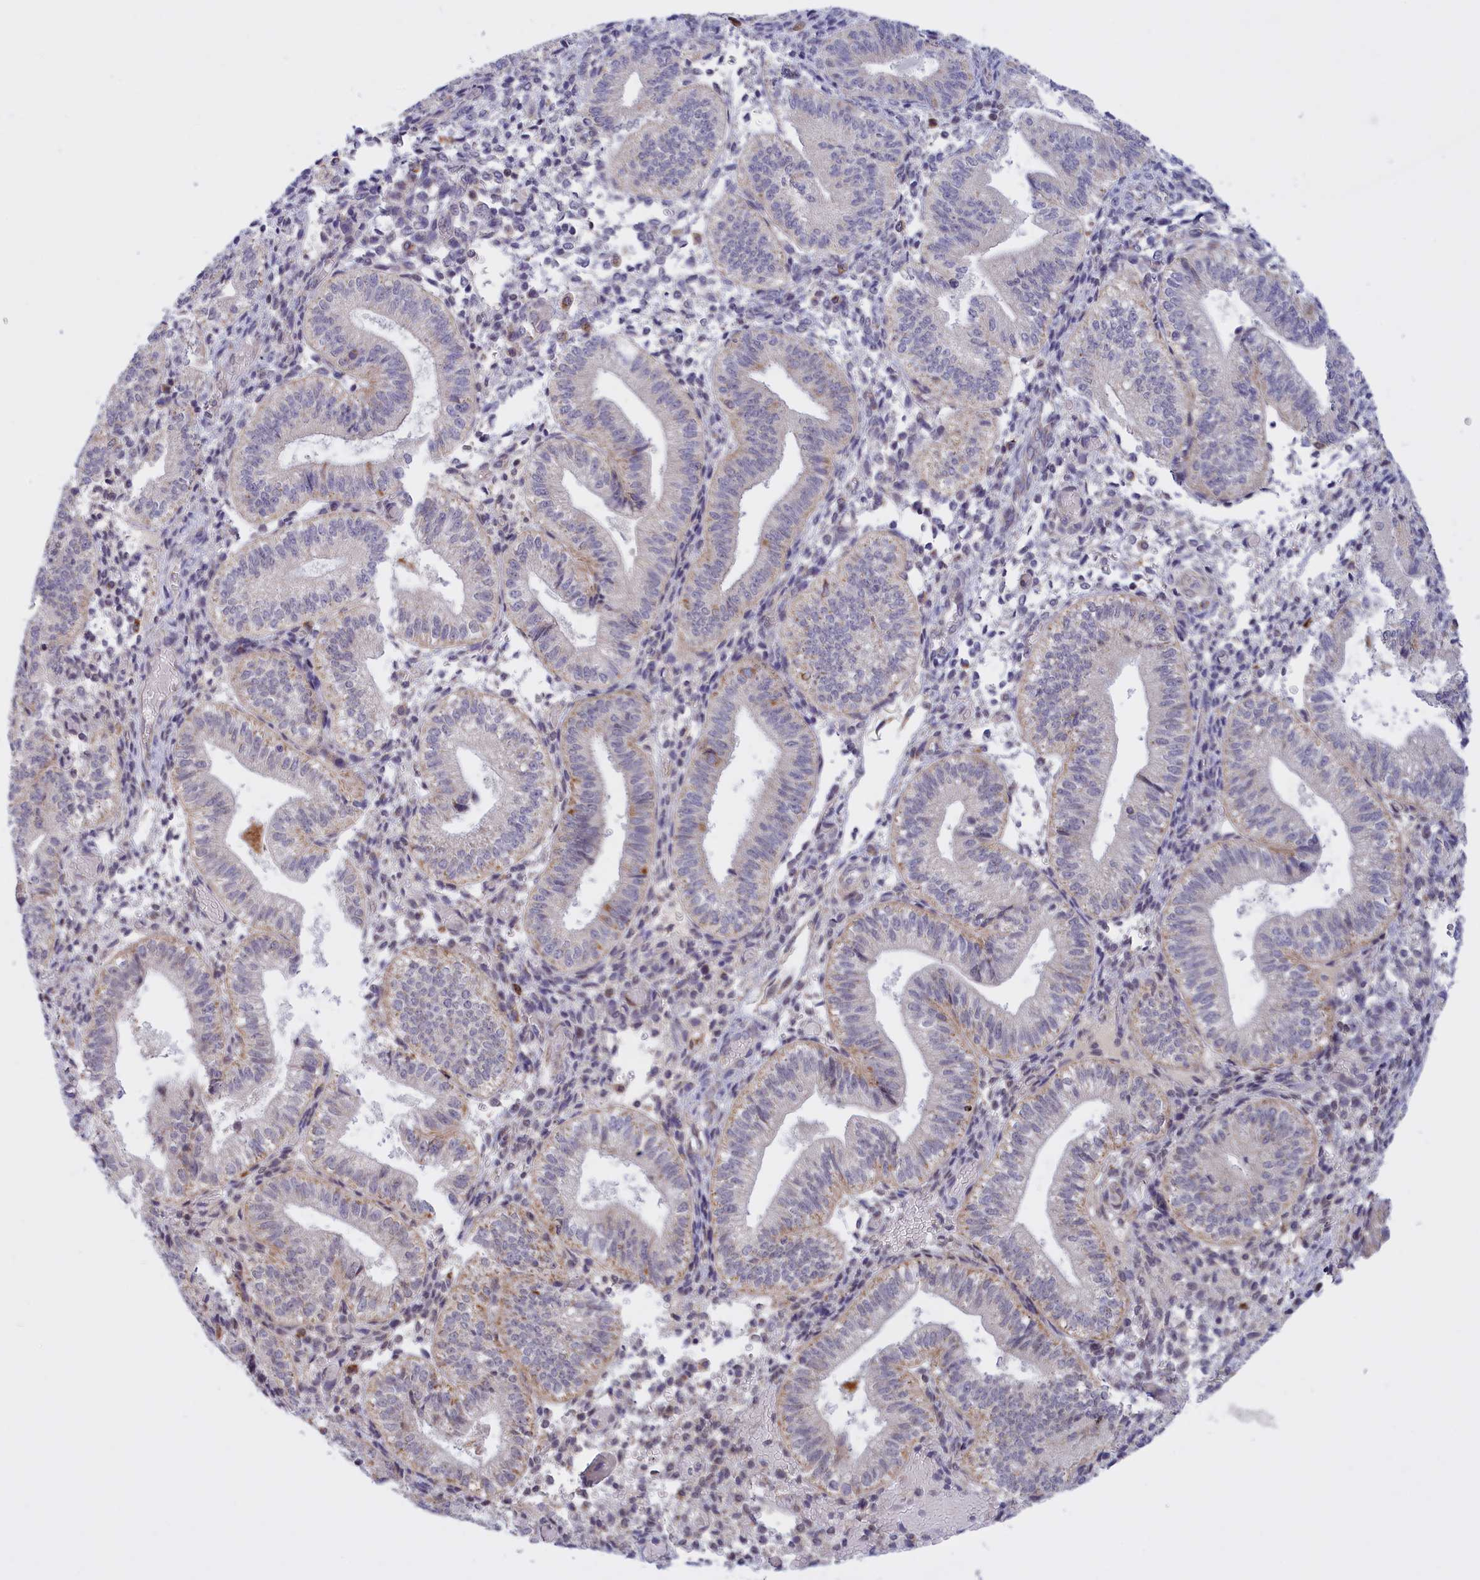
{"staining": {"intensity": "moderate", "quantity": "<25%", "location": "nuclear"}, "tissue": "endometrium", "cell_type": "Cells in endometrial stroma", "image_type": "normal", "snomed": [{"axis": "morphology", "description": "Normal tissue, NOS"}, {"axis": "topography", "description": "Endometrium"}], "caption": "A low amount of moderate nuclear positivity is identified in about <25% of cells in endometrial stroma in benign endometrium. (DAB (3,3'-diaminobenzidine) IHC, brown staining for protein, blue staining for nuclei).", "gene": "FAM149B1", "patient": {"sex": "female", "age": 34}}